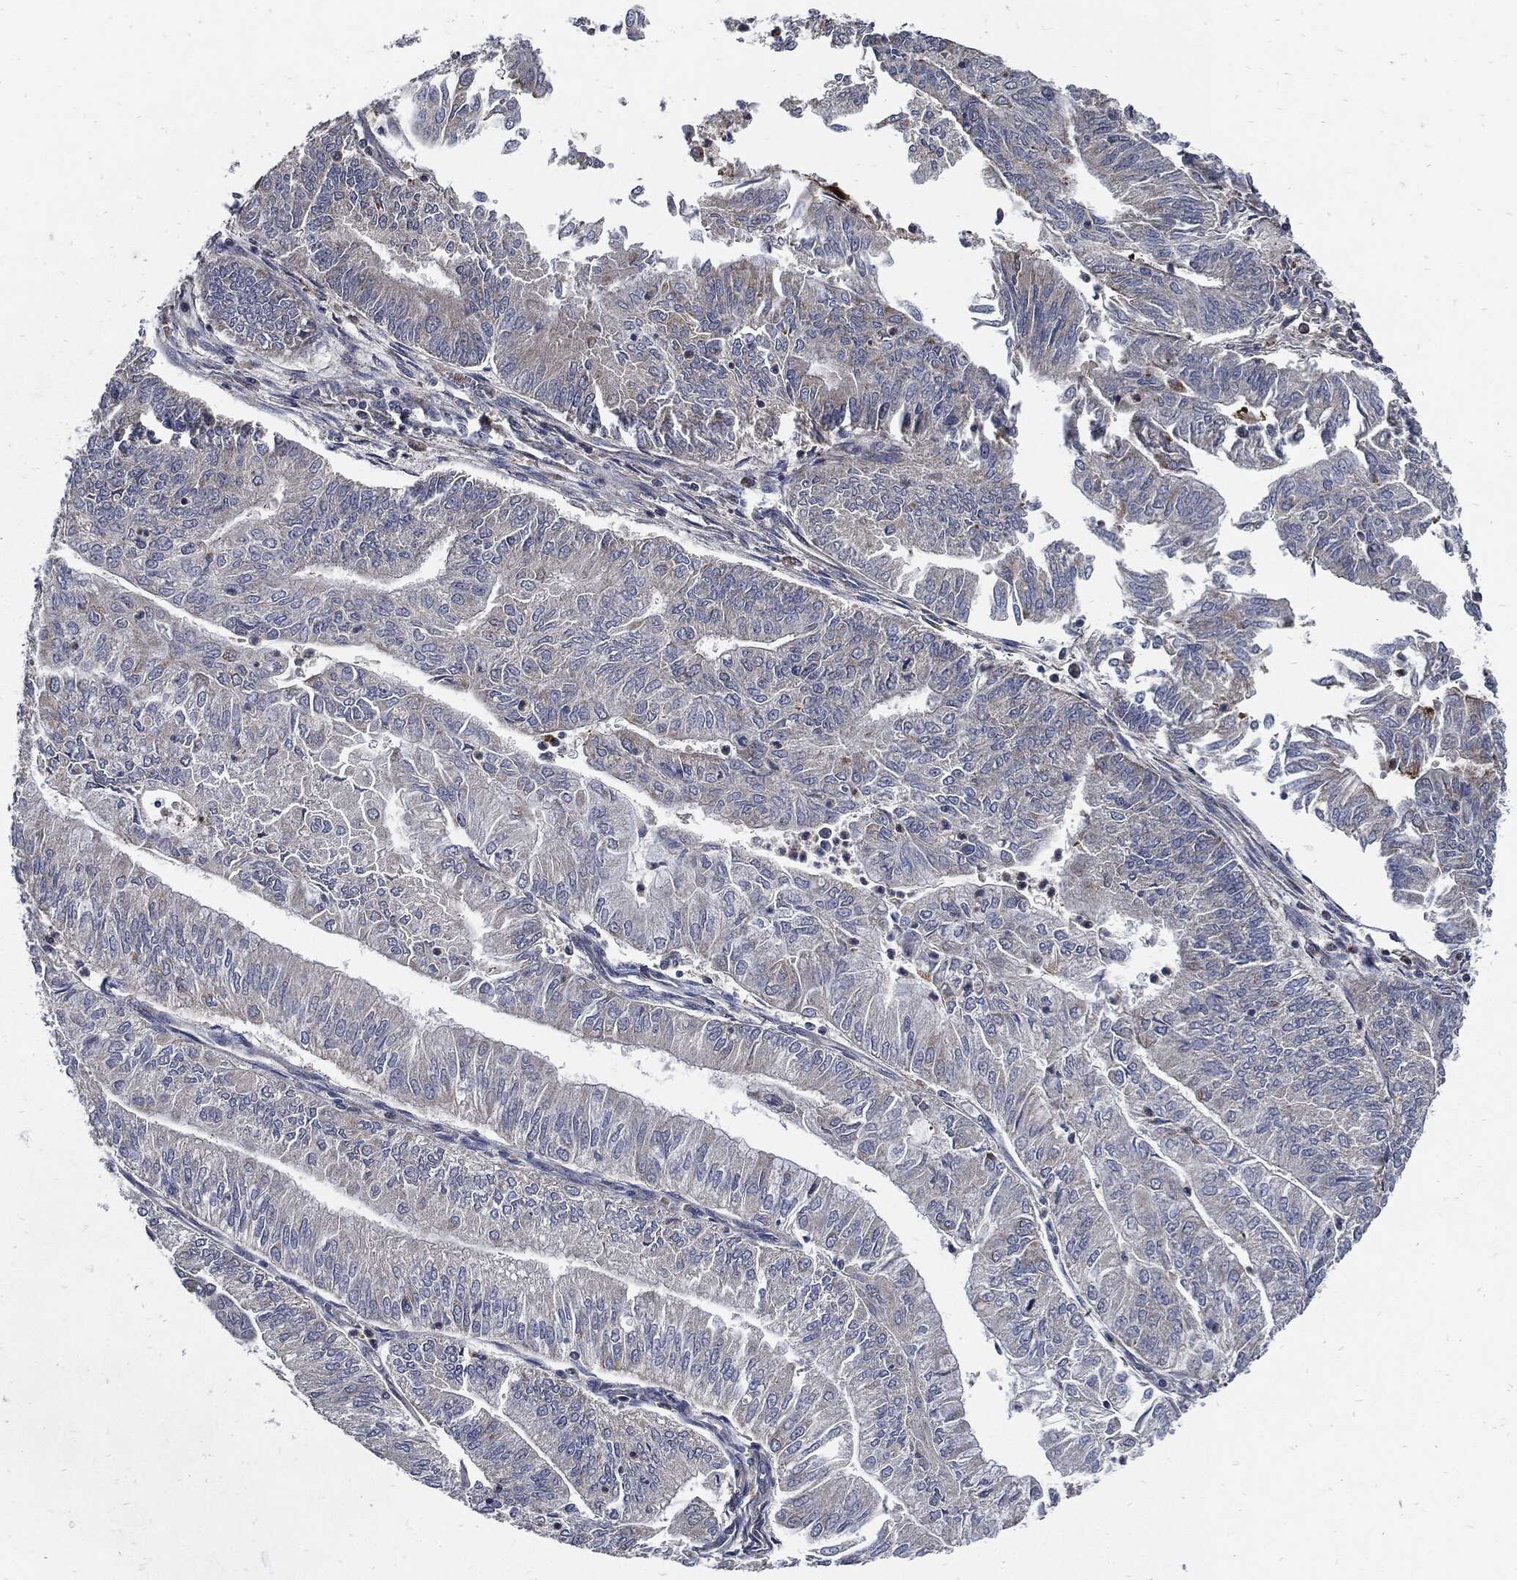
{"staining": {"intensity": "negative", "quantity": "none", "location": "none"}, "tissue": "endometrial cancer", "cell_type": "Tumor cells", "image_type": "cancer", "snomed": [{"axis": "morphology", "description": "Adenocarcinoma, NOS"}, {"axis": "topography", "description": "Endometrium"}], "caption": "This is an immunohistochemistry (IHC) micrograph of human endometrial cancer (adenocarcinoma). There is no positivity in tumor cells.", "gene": "SLC31A2", "patient": {"sex": "female", "age": 59}}